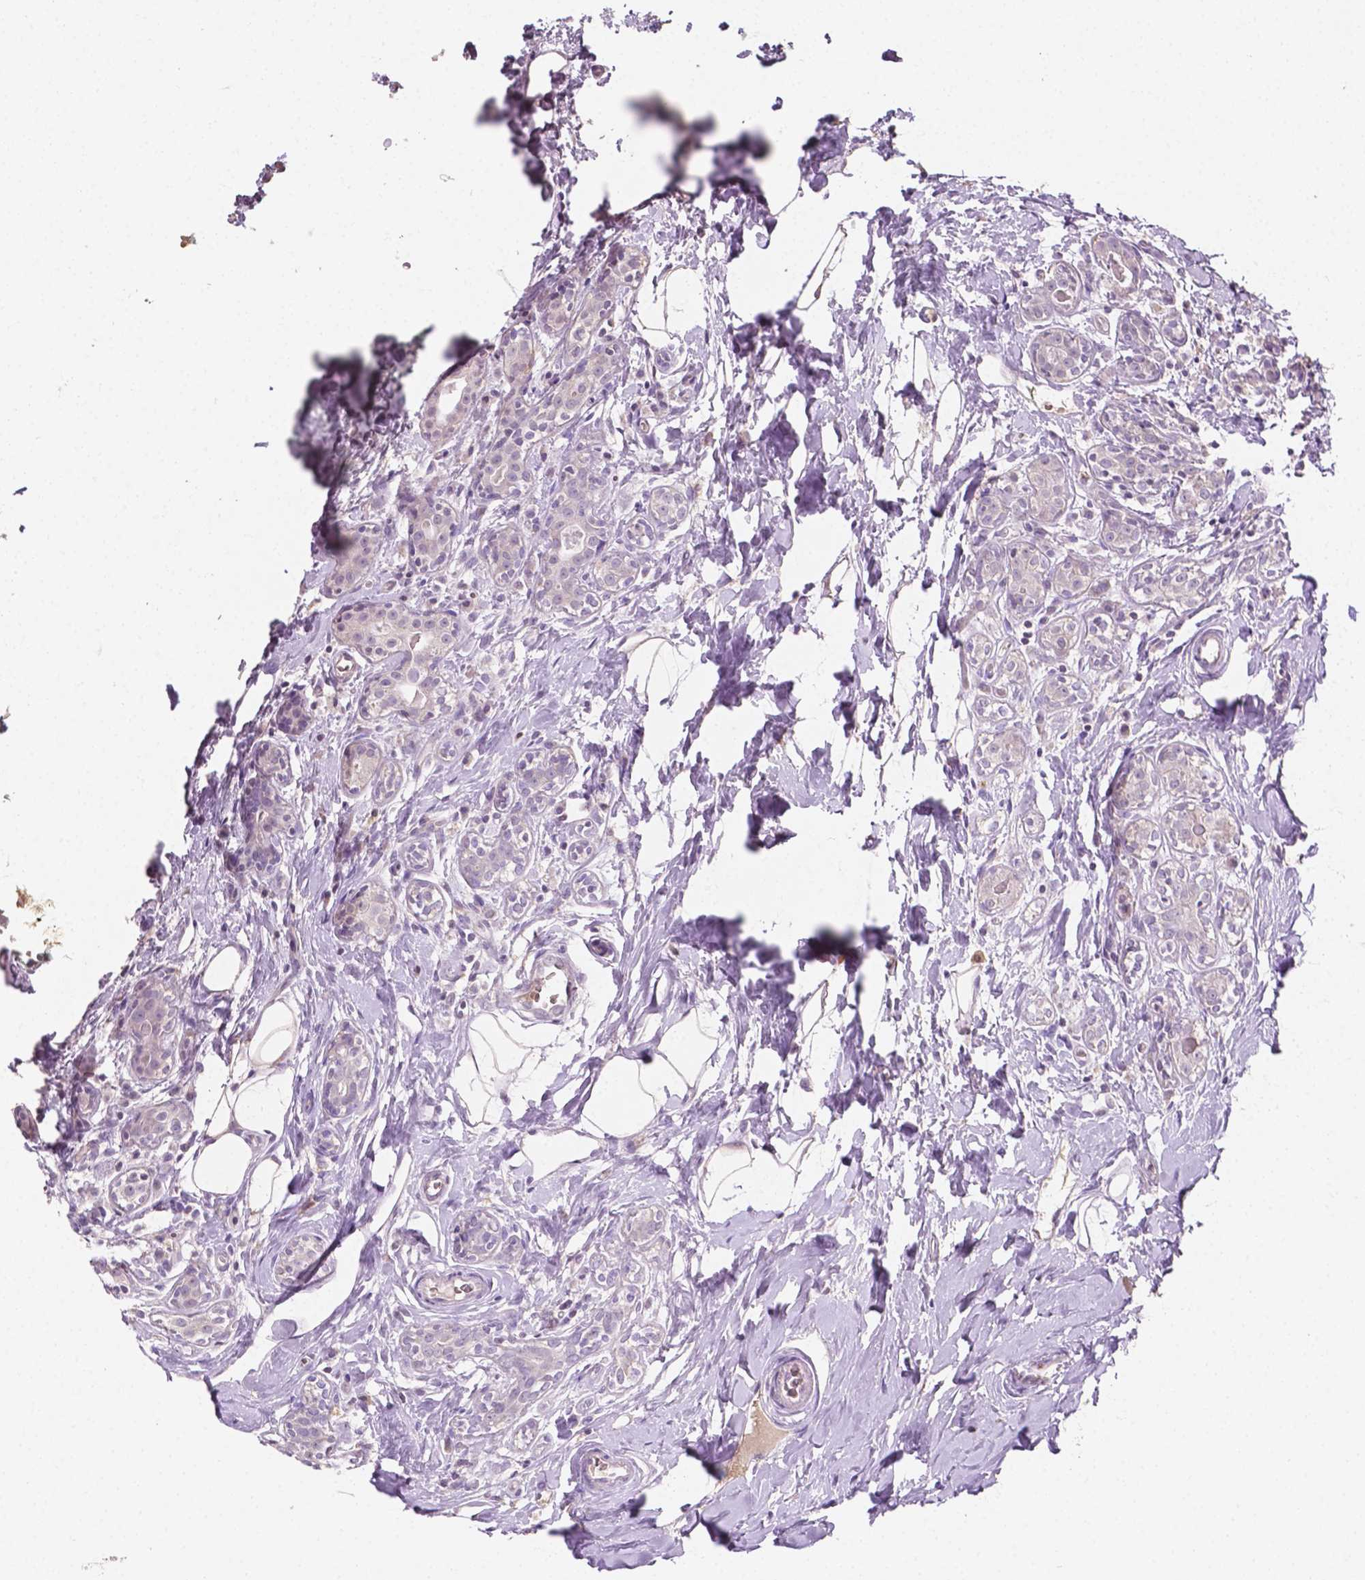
{"staining": {"intensity": "negative", "quantity": "none", "location": "none"}, "tissue": "breast cancer", "cell_type": "Tumor cells", "image_type": "cancer", "snomed": [{"axis": "morphology", "description": "Duct carcinoma"}, {"axis": "topography", "description": "Breast"}], "caption": "Immunohistochemistry (IHC) histopathology image of invasive ductal carcinoma (breast) stained for a protein (brown), which reveals no expression in tumor cells.", "gene": "MROH6", "patient": {"sex": "female", "age": 43}}